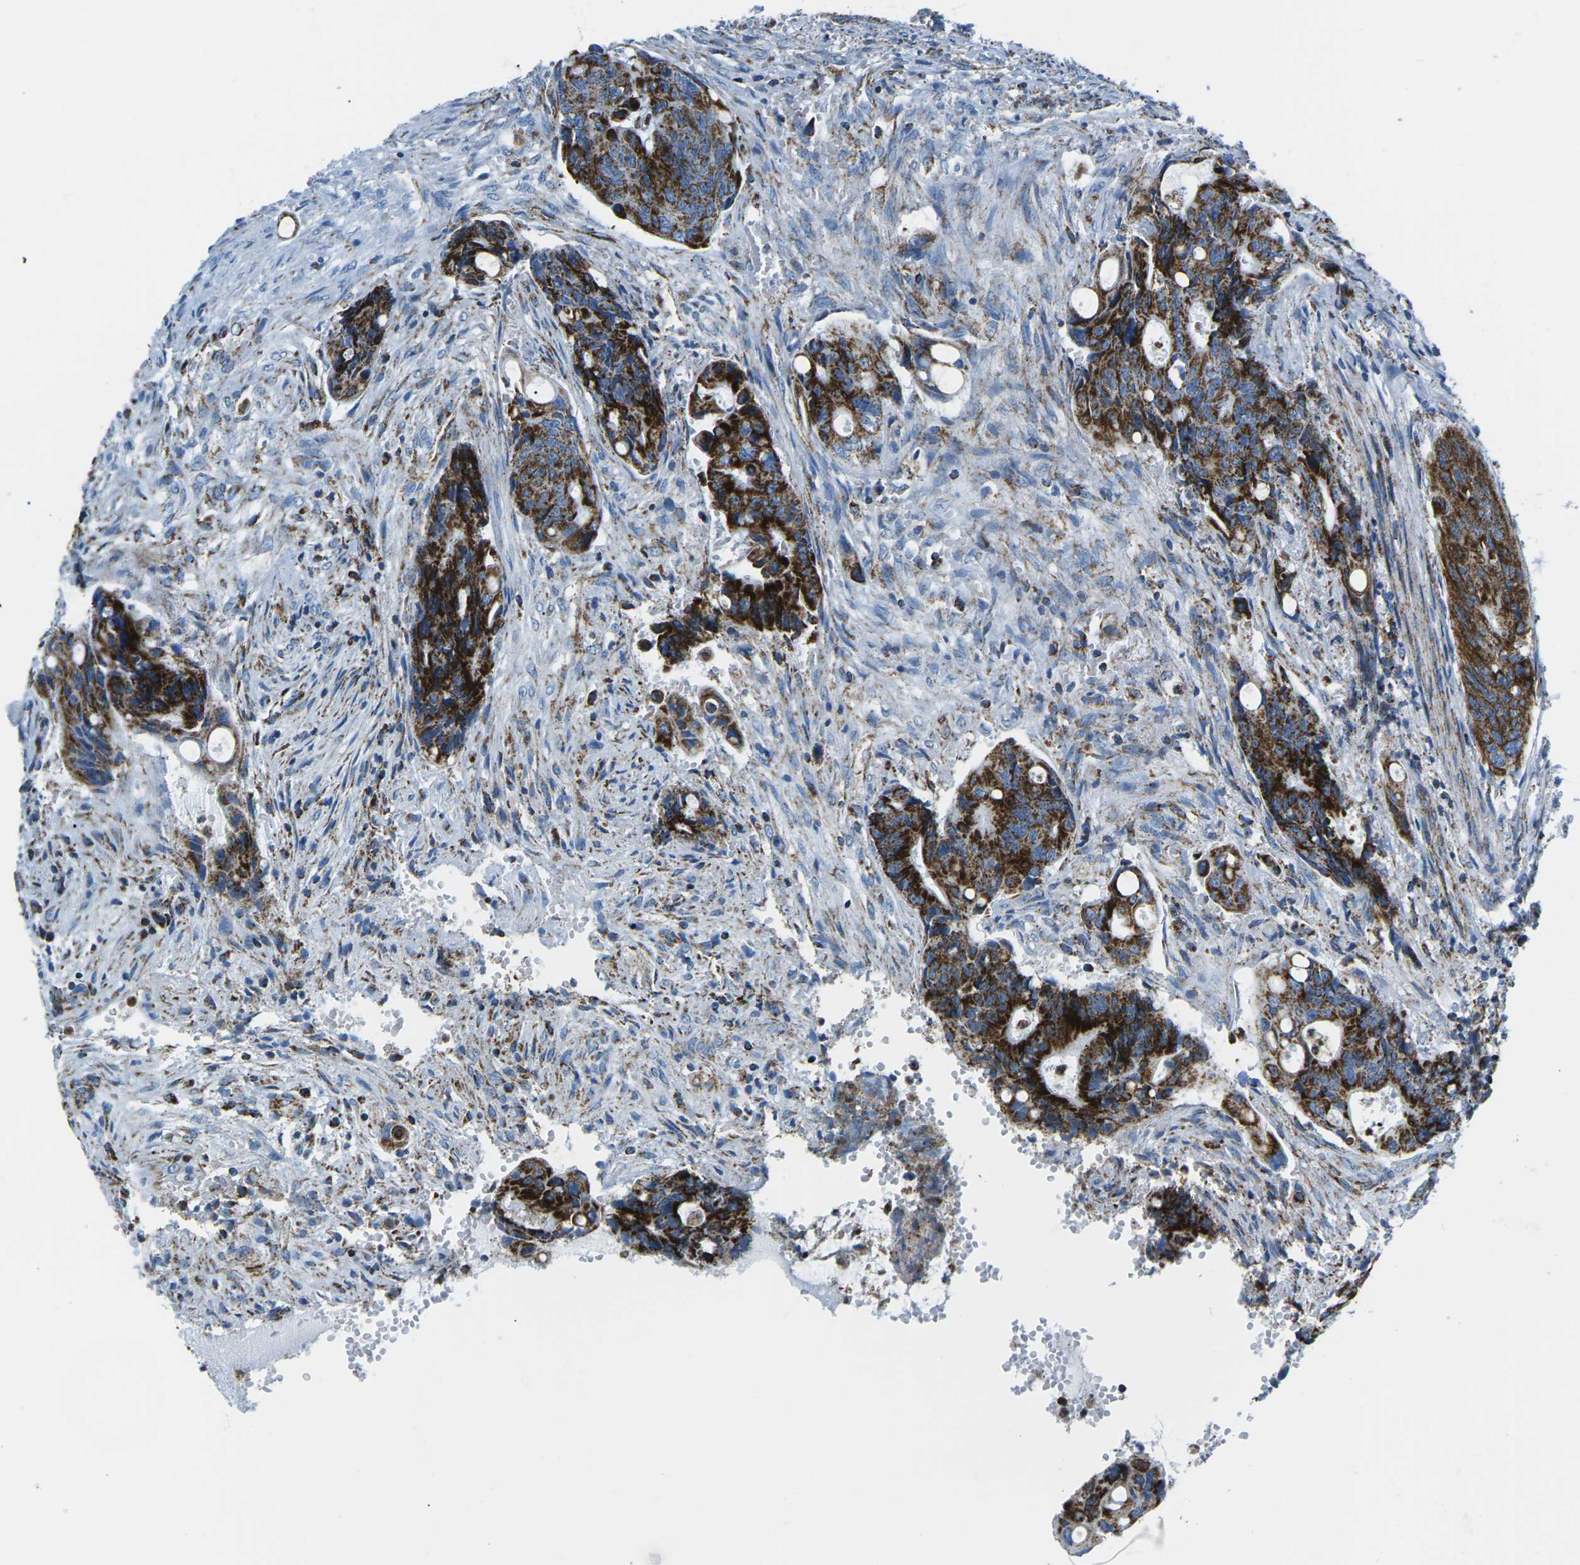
{"staining": {"intensity": "strong", "quantity": ">75%", "location": "cytoplasmic/membranous"}, "tissue": "colorectal cancer", "cell_type": "Tumor cells", "image_type": "cancer", "snomed": [{"axis": "morphology", "description": "Adenocarcinoma, NOS"}, {"axis": "topography", "description": "Colon"}], "caption": "Colorectal cancer stained with a protein marker exhibits strong staining in tumor cells.", "gene": "COX6C", "patient": {"sex": "female", "age": 57}}